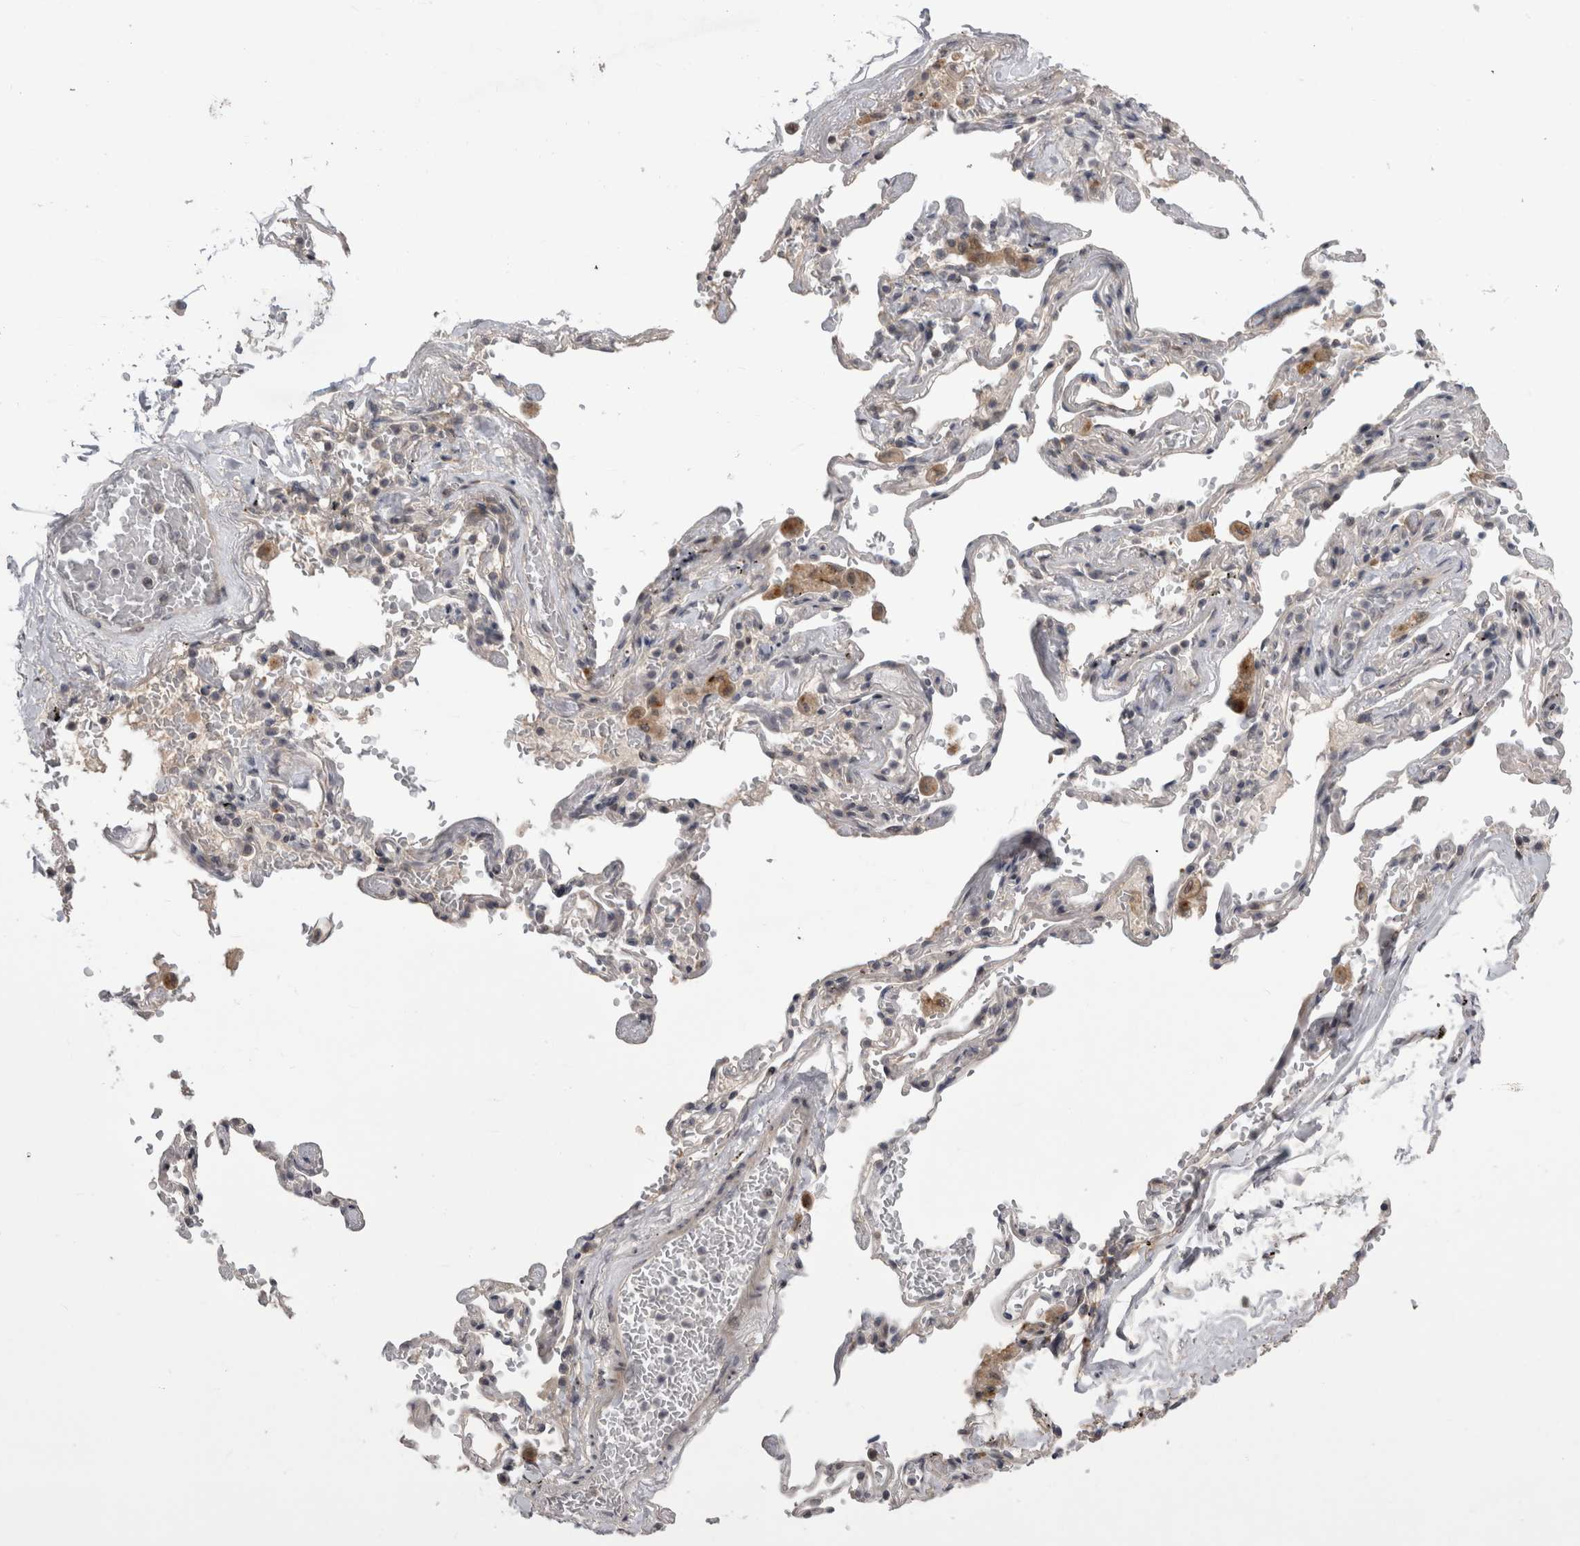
{"staining": {"intensity": "weak", "quantity": "25%-75%", "location": "cytoplasmic/membranous,nuclear"}, "tissue": "adipose tissue", "cell_type": "Adipocytes", "image_type": "normal", "snomed": [{"axis": "morphology", "description": "Normal tissue, NOS"}, {"axis": "topography", "description": "Cartilage tissue"}, {"axis": "topography", "description": "Lung"}], "caption": "The histopathology image exhibits immunohistochemical staining of benign adipose tissue. There is weak cytoplasmic/membranous,nuclear staining is present in approximately 25%-75% of adipocytes.", "gene": "MTBP", "patient": {"sex": "female", "age": 77}}